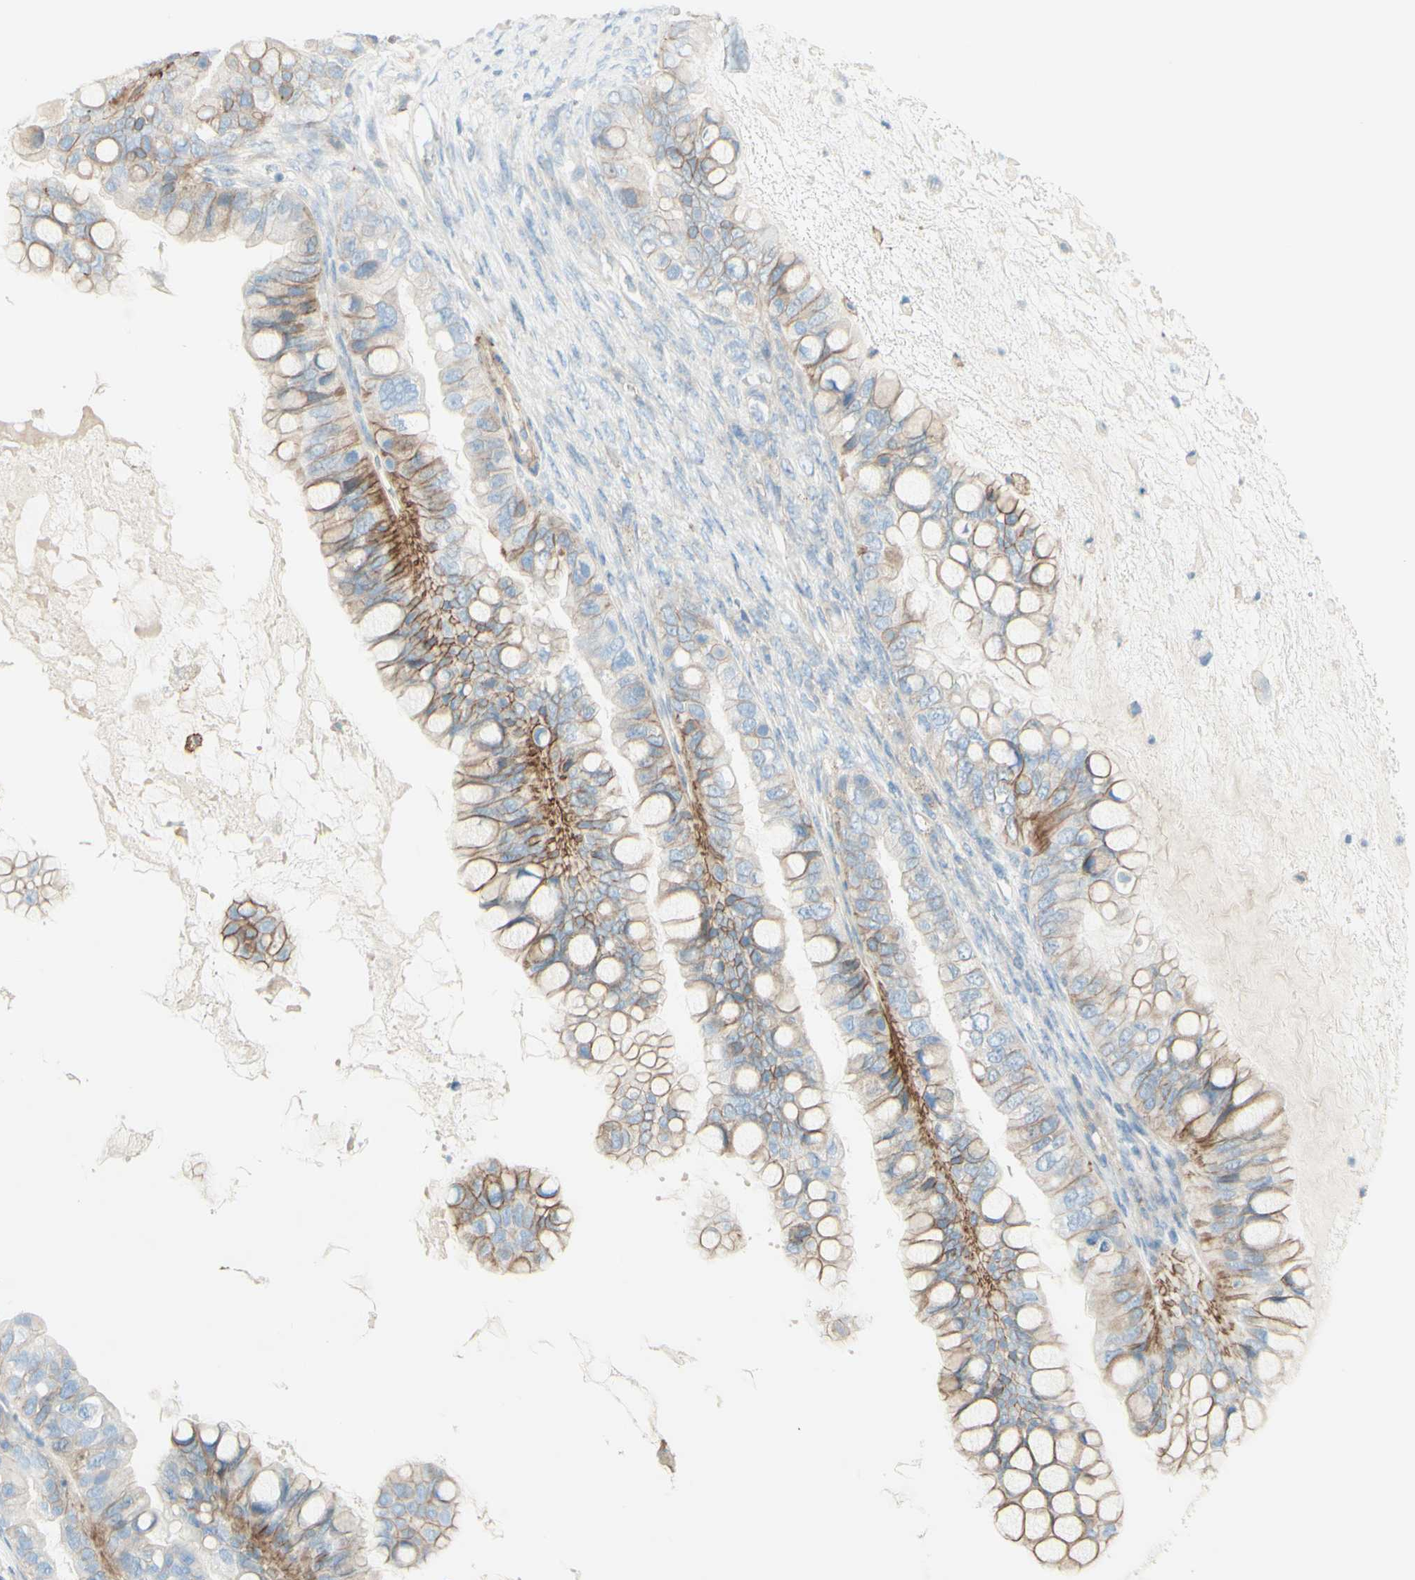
{"staining": {"intensity": "moderate", "quantity": "25%-75%", "location": "cytoplasmic/membranous"}, "tissue": "ovarian cancer", "cell_type": "Tumor cells", "image_type": "cancer", "snomed": [{"axis": "morphology", "description": "Cystadenocarcinoma, mucinous, NOS"}, {"axis": "topography", "description": "Ovary"}], "caption": "Immunohistochemical staining of ovarian mucinous cystadenocarcinoma demonstrates medium levels of moderate cytoplasmic/membranous expression in about 25%-75% of tumor cells. The staining was performed using DAB (3,3'-diaminobenzidine), with brown indicating positive protein expression. Nuclei are stained blue with hematoxylin.", "gene": "ALCAM", "patient": {"sex": "female", "age": 80}}